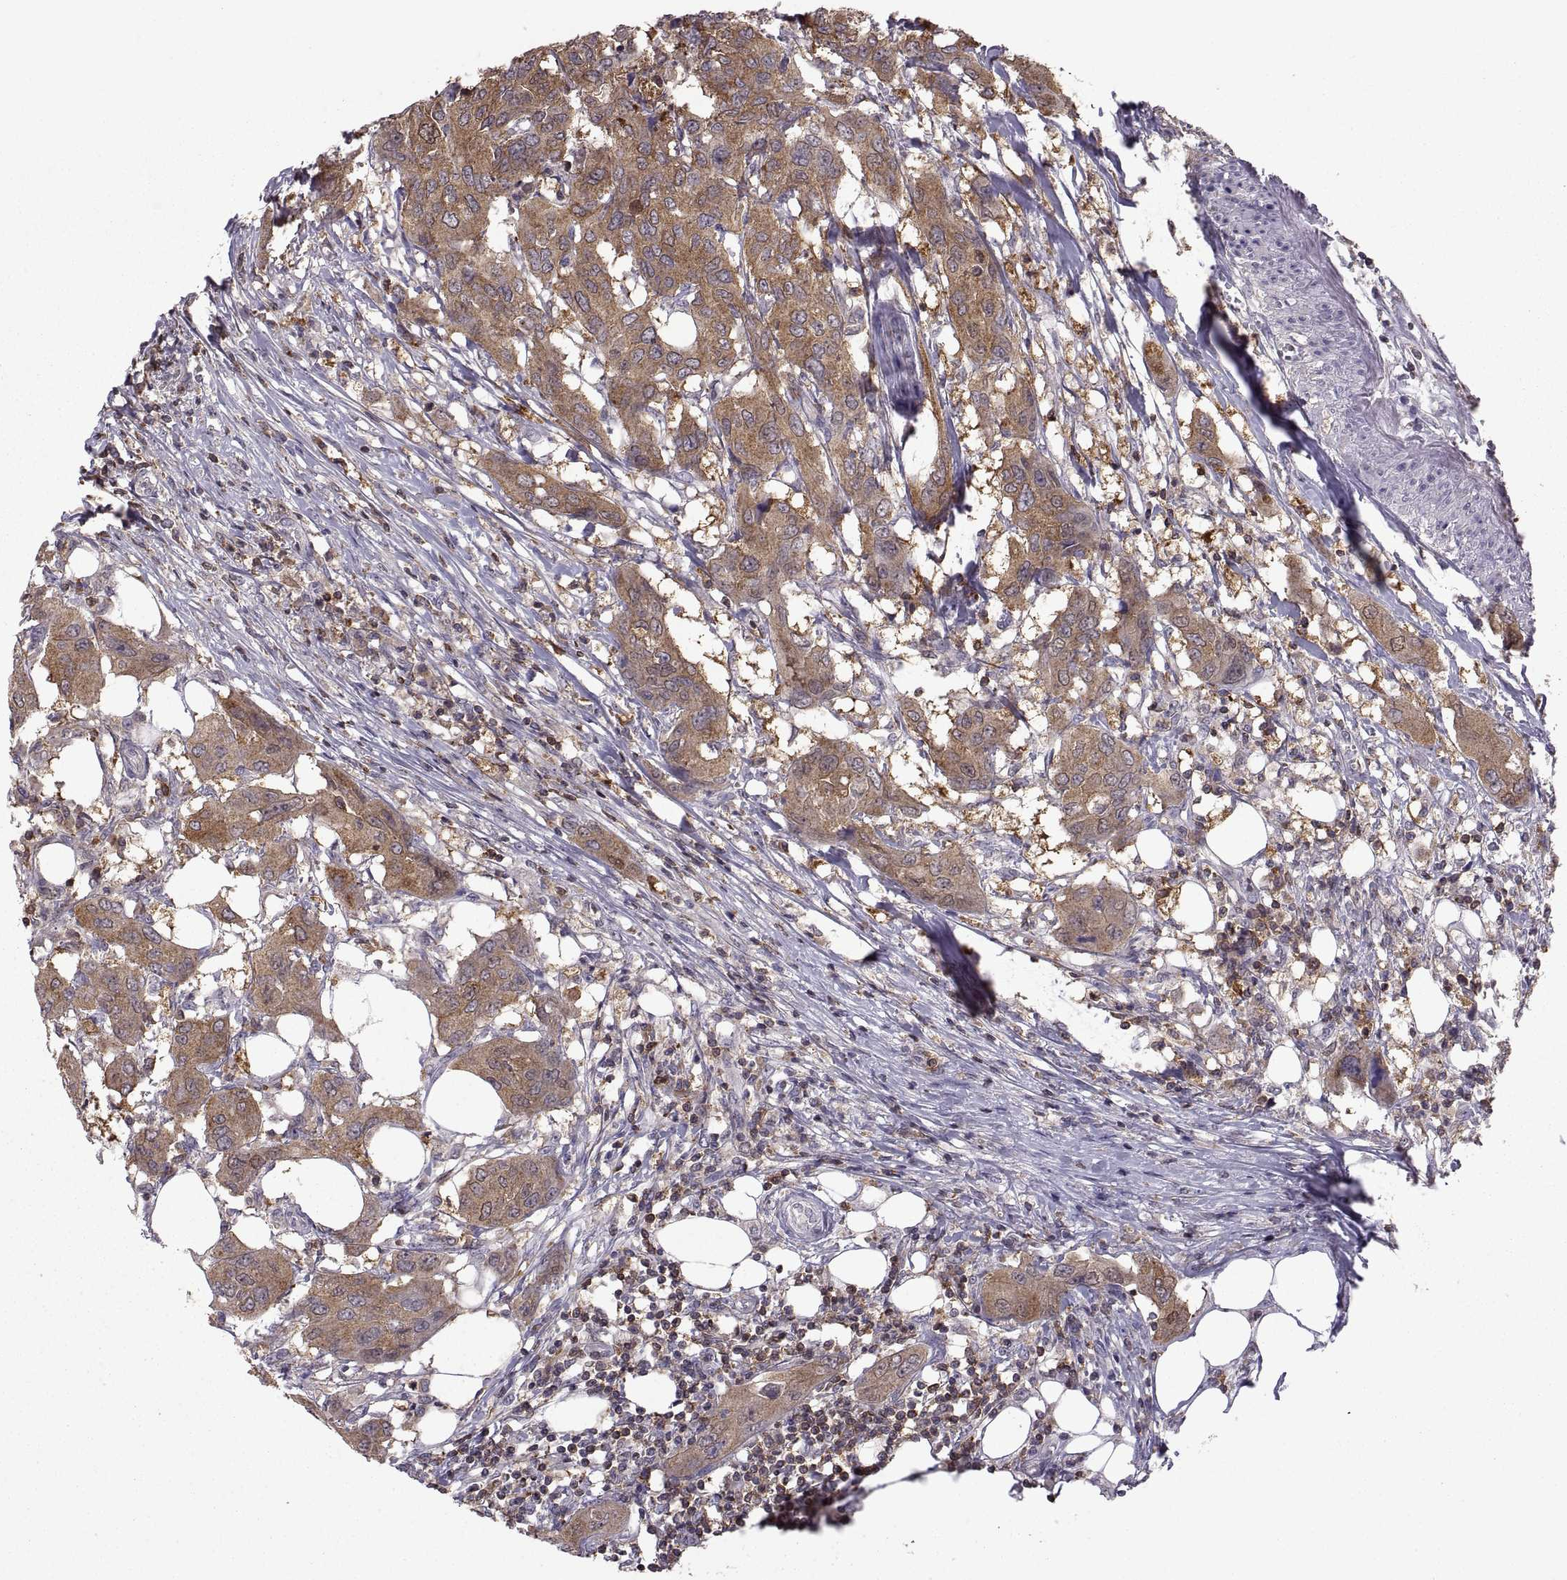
{"staining": {"intensity": "moderate", "quantity": ">75%", "location": "cytoplasmic/membranous"}, "tissue": "urothelial cancer", "cell_type": "Tumor cells", "image_type": "cancer", "snomed": [{"axis": "morphology", "description": "Urothelial carcinoma, NOS"}, {"axis": "morphology", "description": "Urothelial carcinoma, High grade"}, {"axis": "topography", "description": "Urinary bladder"}], "caption": "Immunohistochemical staining of human transitional cell carcinoma exhibits medium levels of moderate cytoplasmic/membranous expression in about >75% of tumor cells.", "gene": "EZR", "patient": {"sex": "male", "age": 63}}